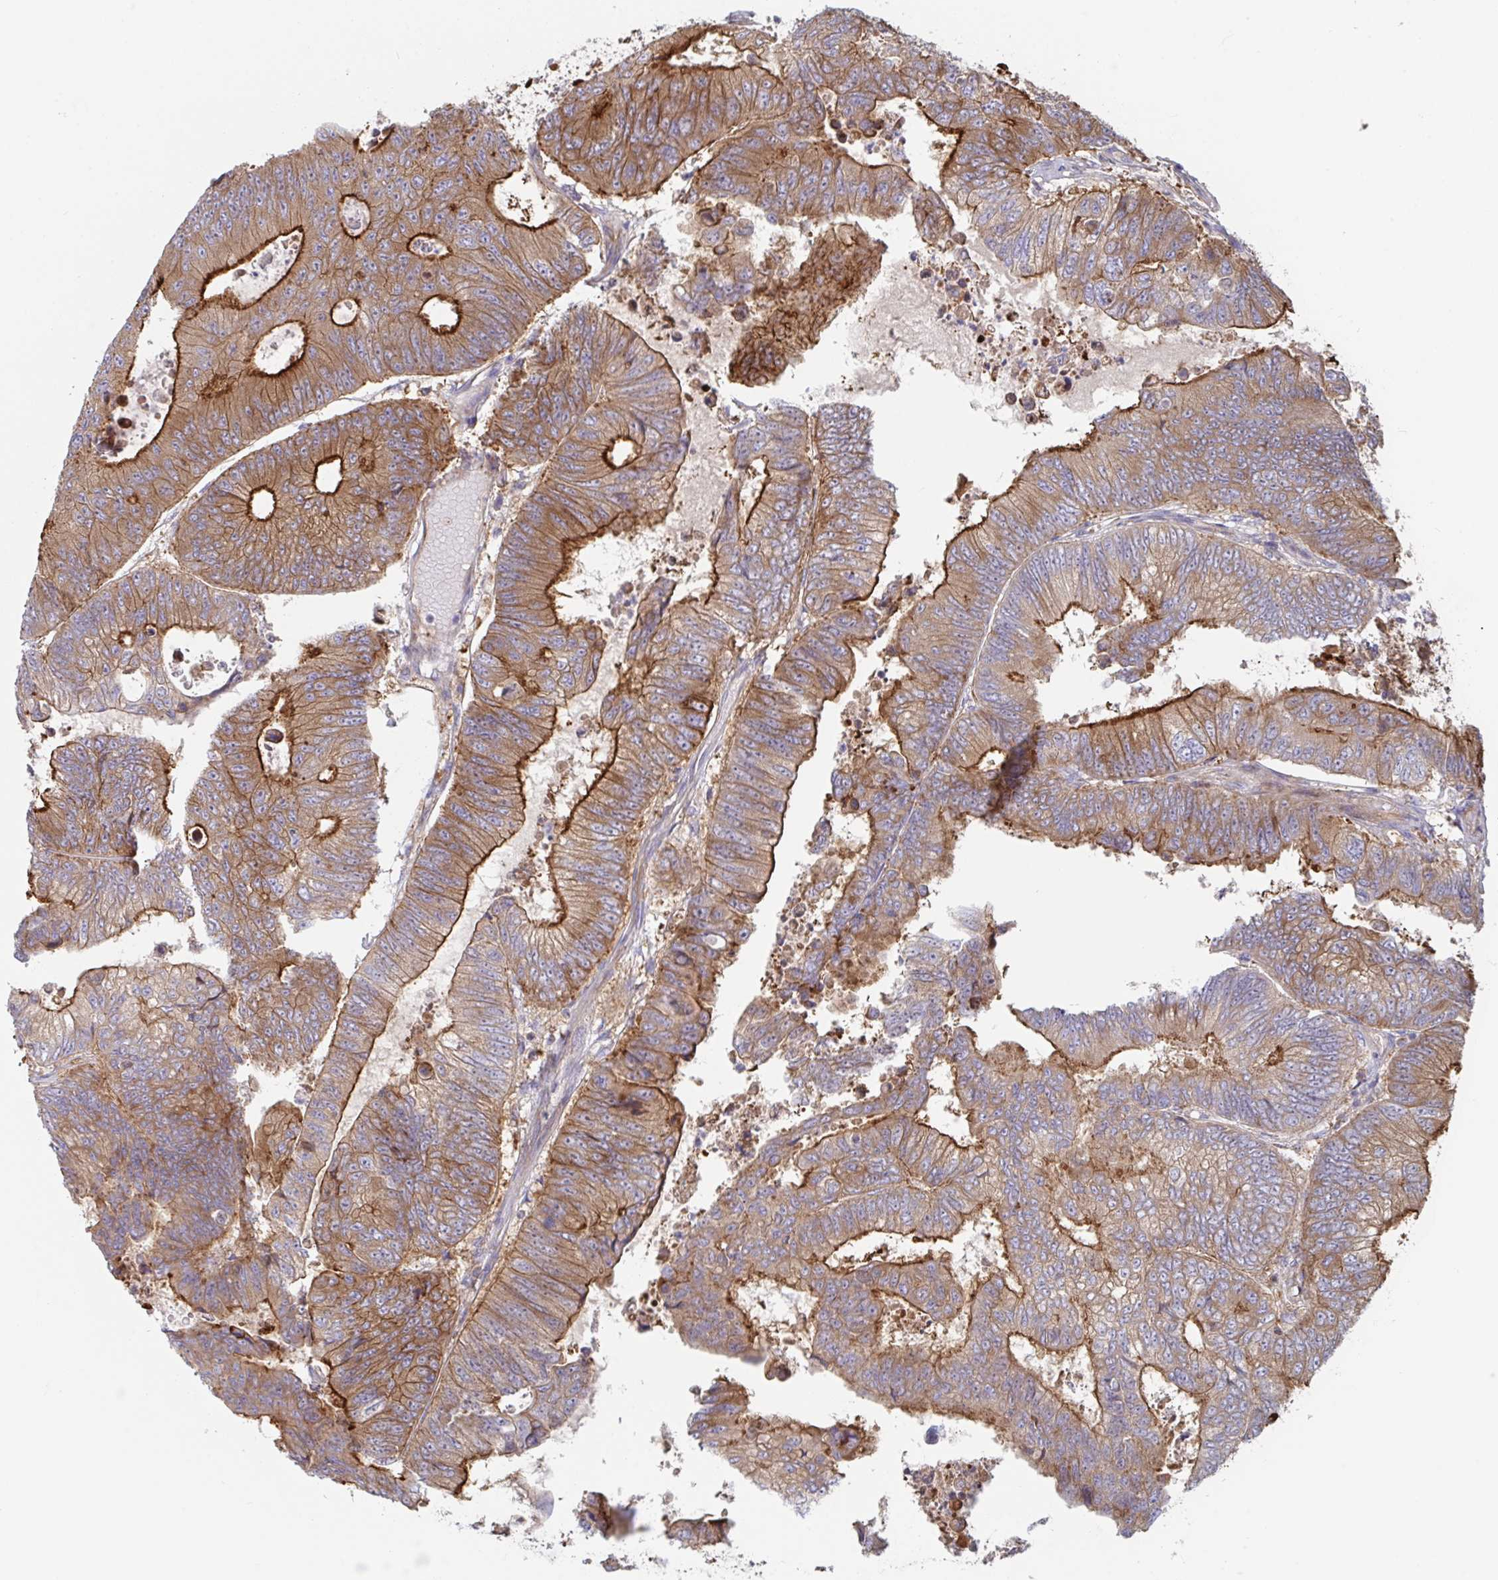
{"staining": {"intensity": "strong", "quantity": "25%-75%", "location": "cytoplasmic/membranous"}, "tissue": "colorectal cancer", "cell_type": "Tumor cells", "image_type": "cancer", "snomed": [{"axis": "morphology", "description": "Adenocarcinoma, NOS"}, {"axis": "topography", "description": "Colon"}], "caption": "Human colorectal cancer stained with a protein marker shows strong staining in tumor cells.", "gene": "YARS2", "patient": {"sex": "female", "age": 48}}